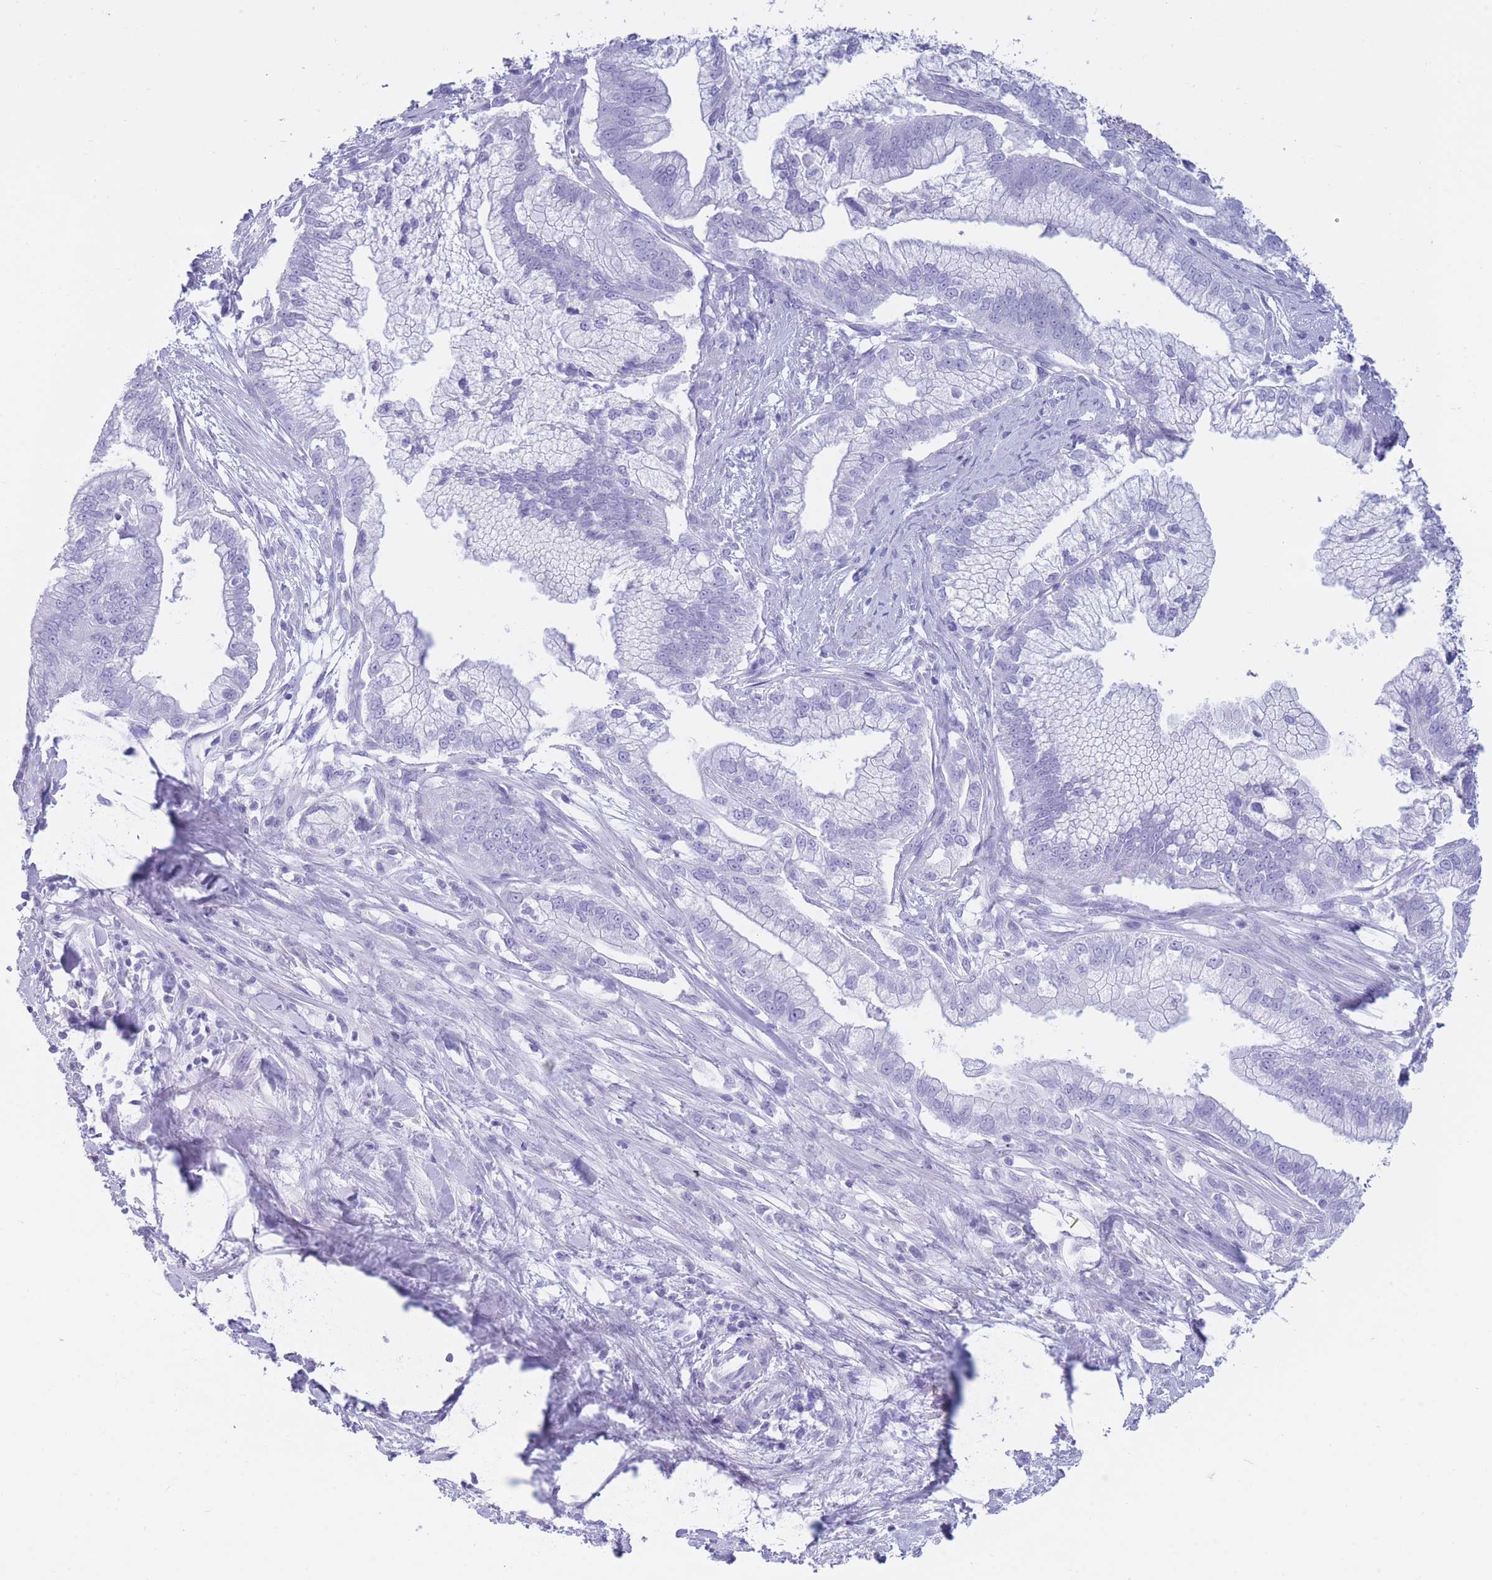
{"staining": {"intensity": "negative", "quantity": "none", "location": "none"}, "tissue": "pancreatic cancer", "cell_type": "Tumor cells", "image_type": "cancer", "snomed": [{"axis": "morphology", "description": "Adenocarcinoma, NOS"}, {"axis": "topography", "description": "Pancreas"}], "caption": "Pancreatic cancer (adenocarcinoma) was stained to show a protein in brown. There is no significant positivity in tumor cells.", "gene": "TNFSF11", "patient": {"sex": "male", "age": 70}}